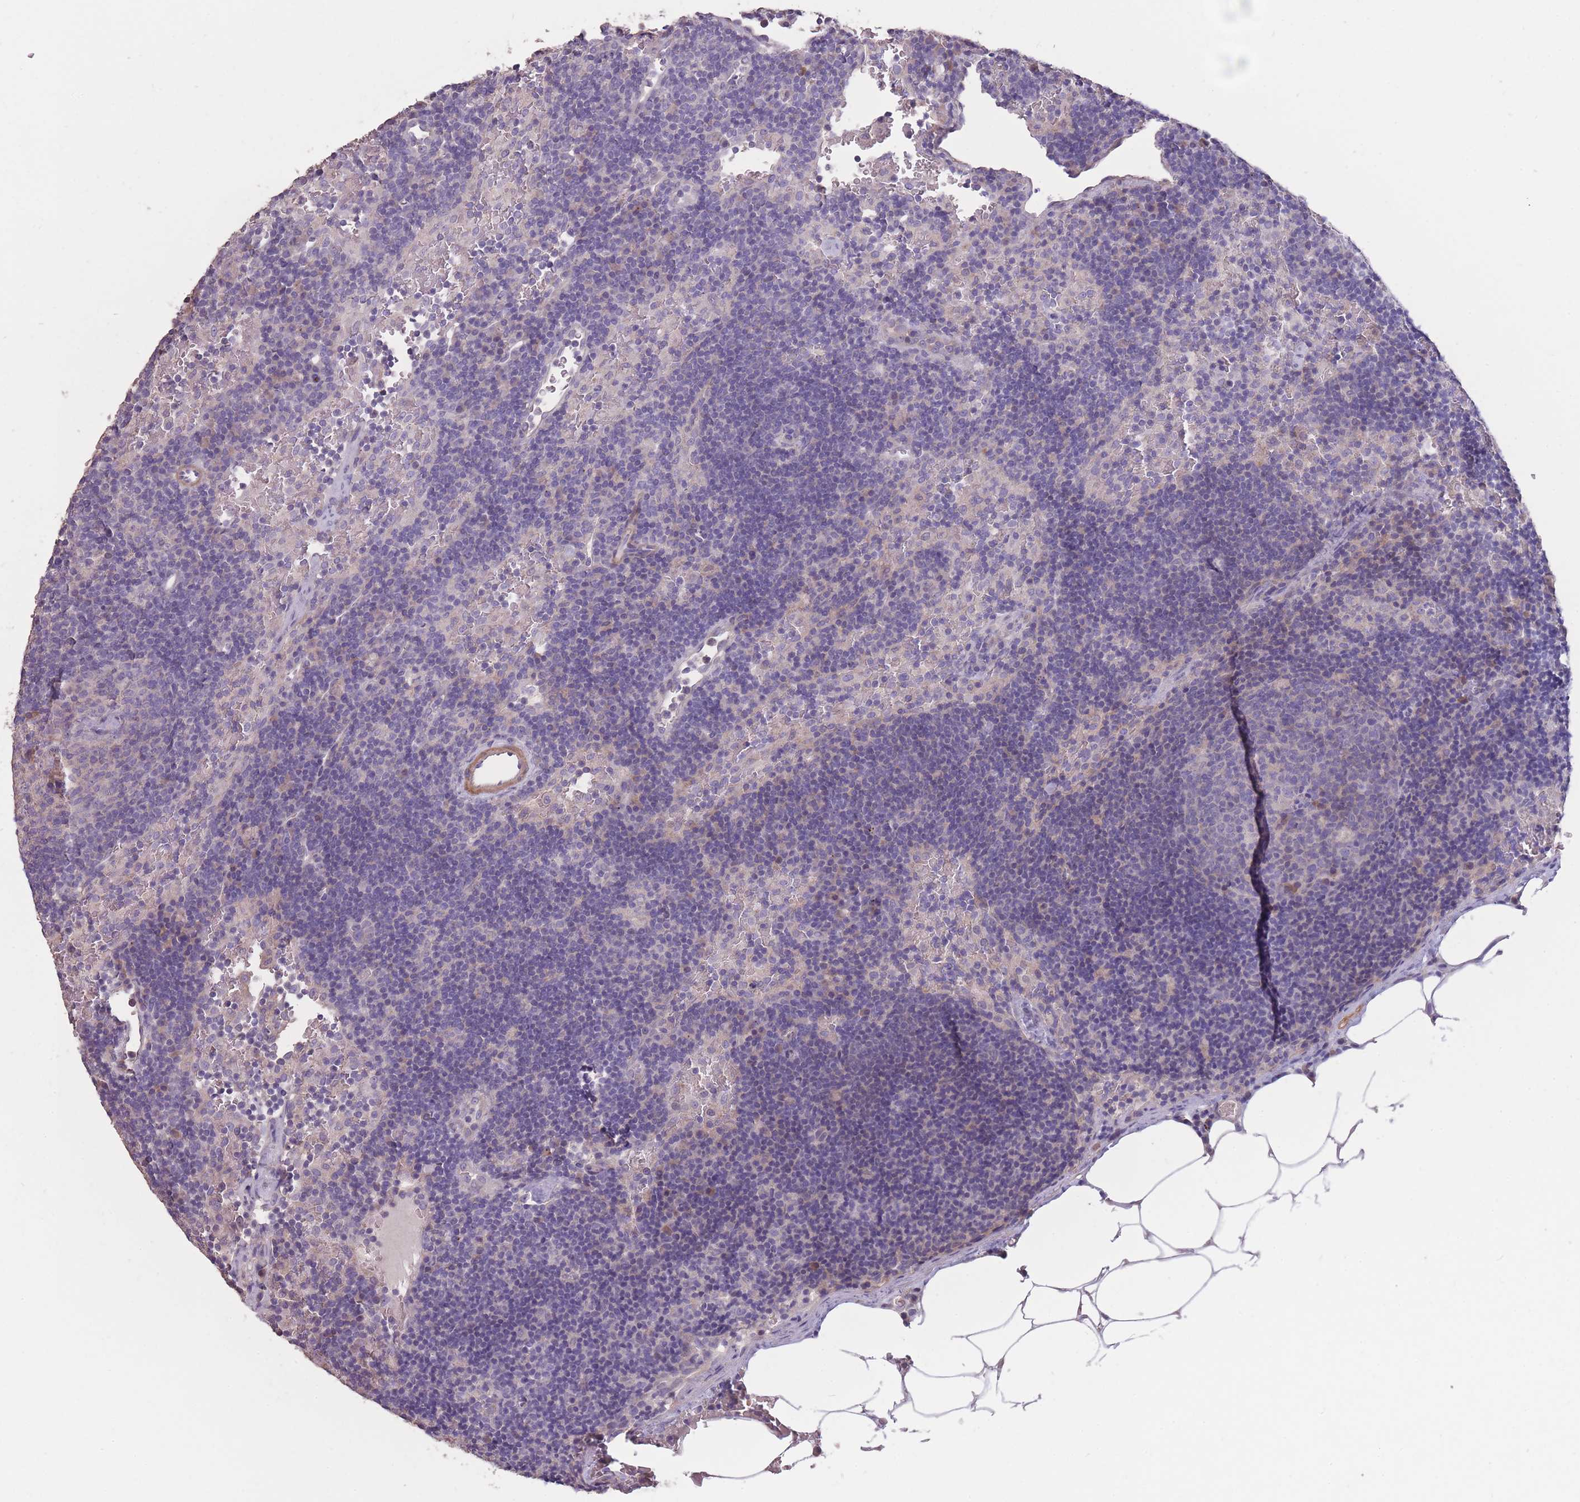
{"staining": {"intensity": "negative", "quantity": "none", "location": "none"}, "tissue": "lymph node", "cell_type": "Germinal center cells", "image_type": "normal", "snomed": [{"axis": "morphology", "description": "Normal tissue, NOS"}, {"axis": "topography", "description": "Lymph node"}], "caption": "DAB (3,3'-diaminobenzidine) immunohistochemical staining of unremarkable human lymph node reveals no significant positivity in germinal center cells.", "gene": "RSPH10B2", "patient": {"sex": "male", "age": 62}}